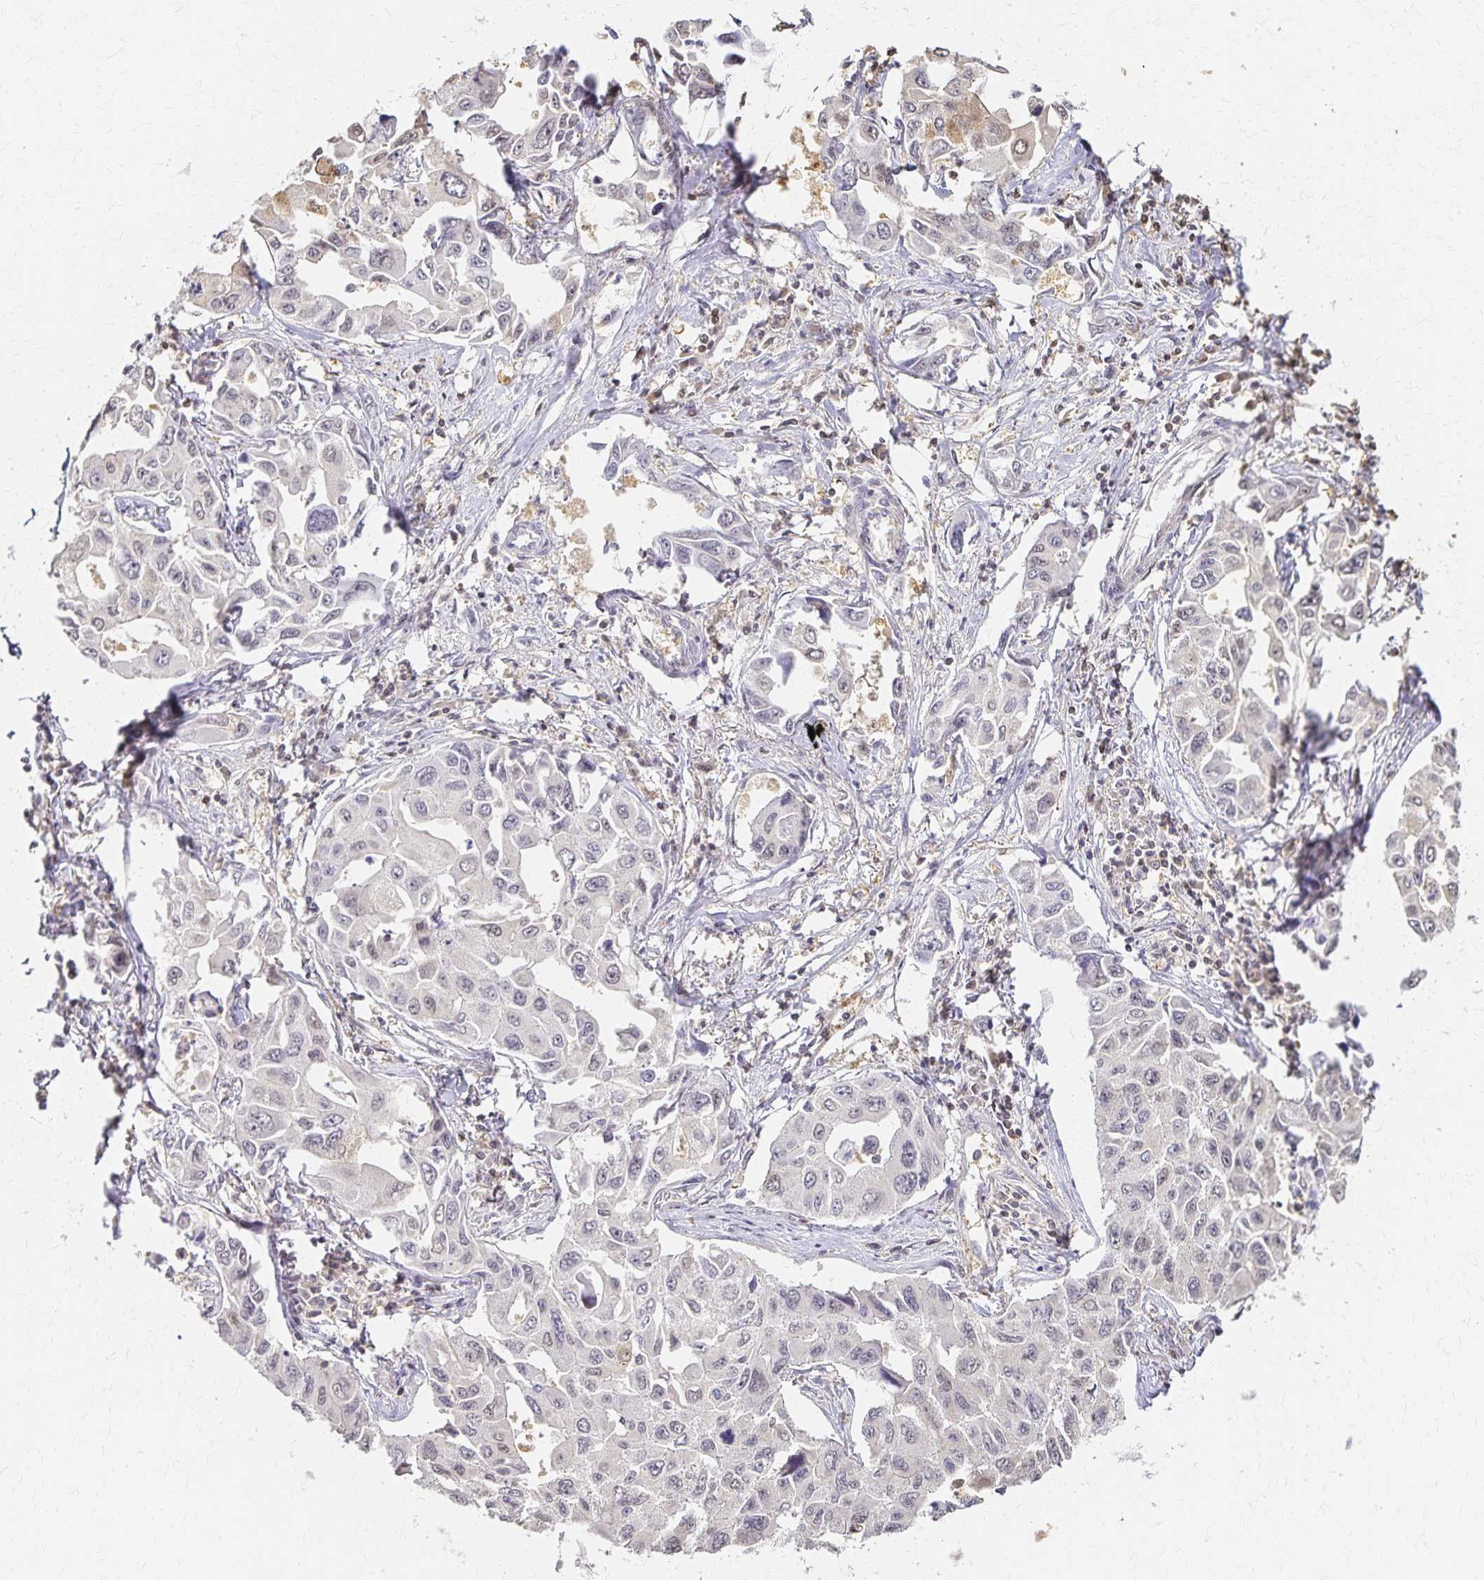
{"staining": {"intensity": "negative", "quantity": "none", "location": "none"}, "tissue": "lung cancer", "cell_type": "Tumor cells", "image_type": "cancer", "snomed": [{"axis": "morphology", "description": "Adenocarcinoma, NOS"}, {"axis": "topography", "description": "Lung"}], "caption": "This is an IHC image of human lung adenocarcinoma. There is no staining in tumor cells.", "gene": "AZGP1", "patient": {"sex": "male", "age": 64}}